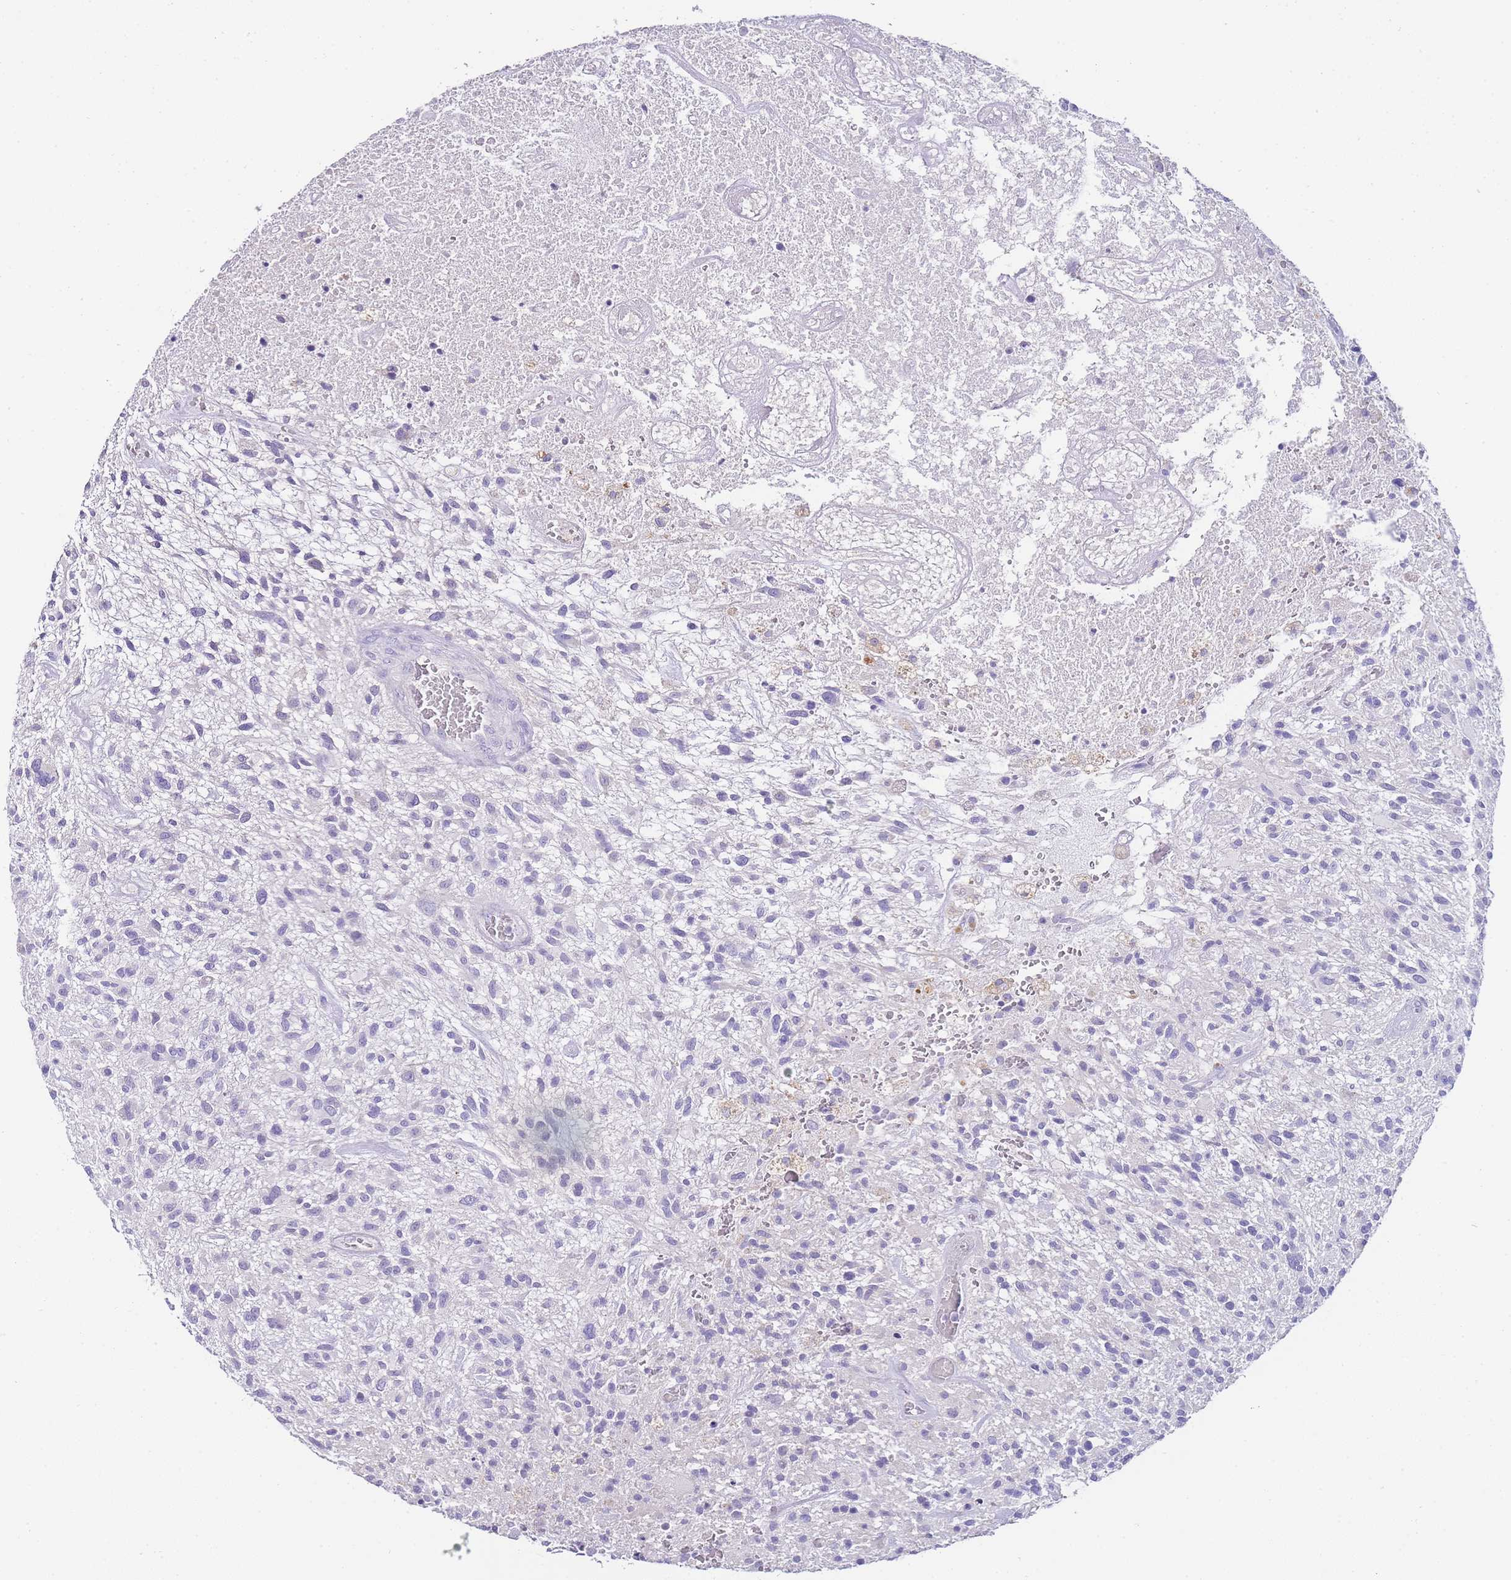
{"staining": {"intensity": "negative", "quantity": "none", "location": "none"}, "tissue": "glioma", "cell_type": "Tumor cells", "image_type": "cancer", "snomed": [{"axis": "morphology", "description": "Glioma, malignant, High grade"}, {"axis": "topography", "description": "Brain"}], "caption": "DAB (3,3'-diaminobenzidine) immunohistochemical staining of human high-grade glioma (malignant) demonstrates no significant expression in tumor cells.", "gene": "DPP4", "patient": {"sex": "male", "age": 47}}